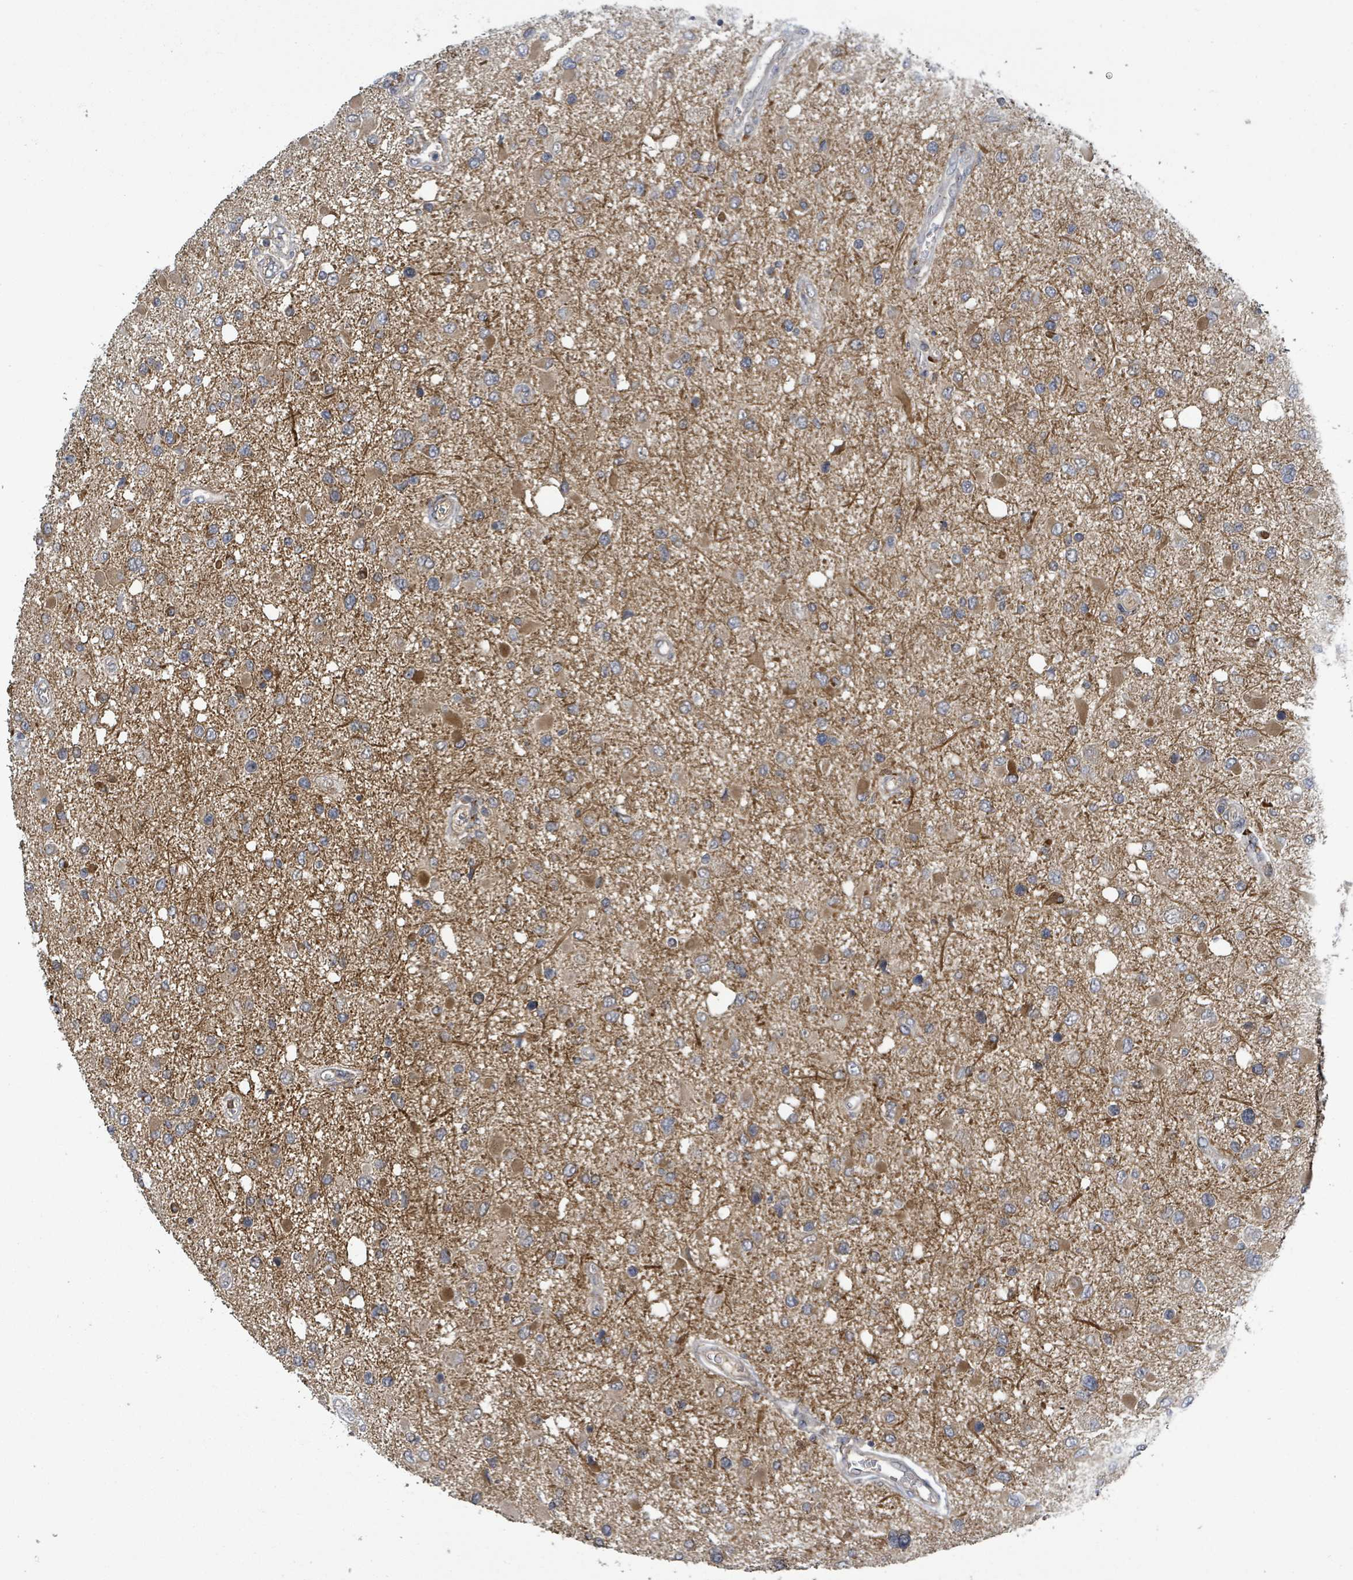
{"staining": {"intensity": "moderate", "quantity": "25%-75%", "location": "cytoplasmic/membranous"}, "tissue": "glioma", "cell_type": "Tumor cells", "image_type": "cancer", "snomed": [{"axis": "morphology", "description": "Glioma, malignant, High grade"}, {"axis": "topography", "description": "Brain"}], "caption": "High-power microscopy captured an immunohistochemistry micrograph of malignant glioma (high-grade), revealing moderate cytoplasmic/membranous expression in approximately 25%-75% of tumor cells. The staining is performed using DAB brown chromogen to label protein expression. The nuclei are counter-stained blue using hematoxylin.", "gene": "CCDC121", "patient": {"sex": "male", "age": 53}}